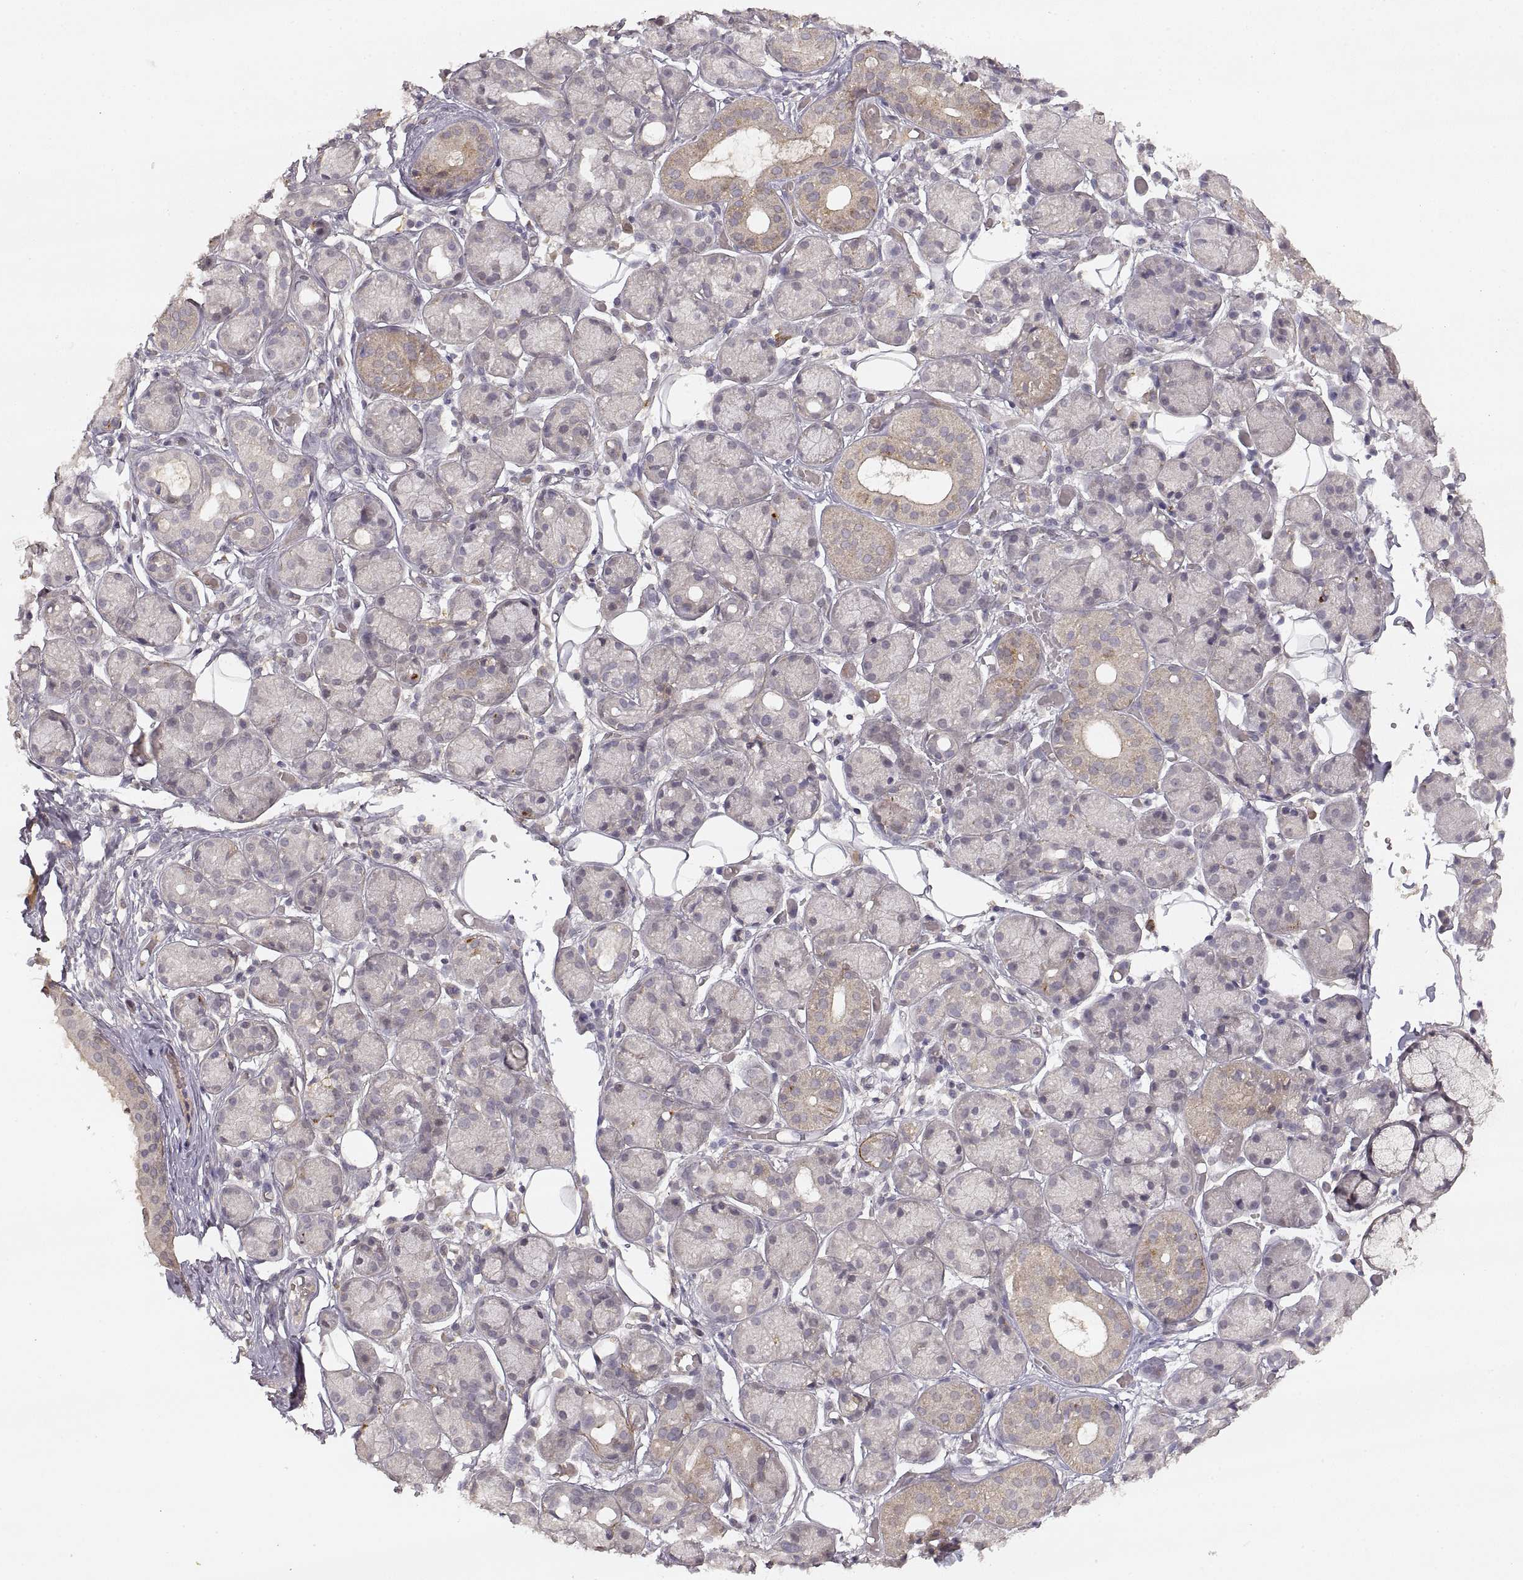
{"staining": {"intensity": "weak", "quantity": "<25%", "location": "cytoplasmic/membranous"}, "tissue": "salivary gland", "cell_type": "Glandular cells", "image_type": "normal", "snomed": [{"axis": "morphology", "description": "Normal tissue, NOS"}, {"axis": "topography", "description": "Salivary gland"}, {"axis": "topography", "description": "Peripheral nerve tissue"}], "caption": "IHC photomicrograph of normal salivary gland: human salivary gland stained with DAB reveals no significant protein expression in glandular cells.", "gene": "LAMC2", "patient": {"sex": "male", "age": 71}}